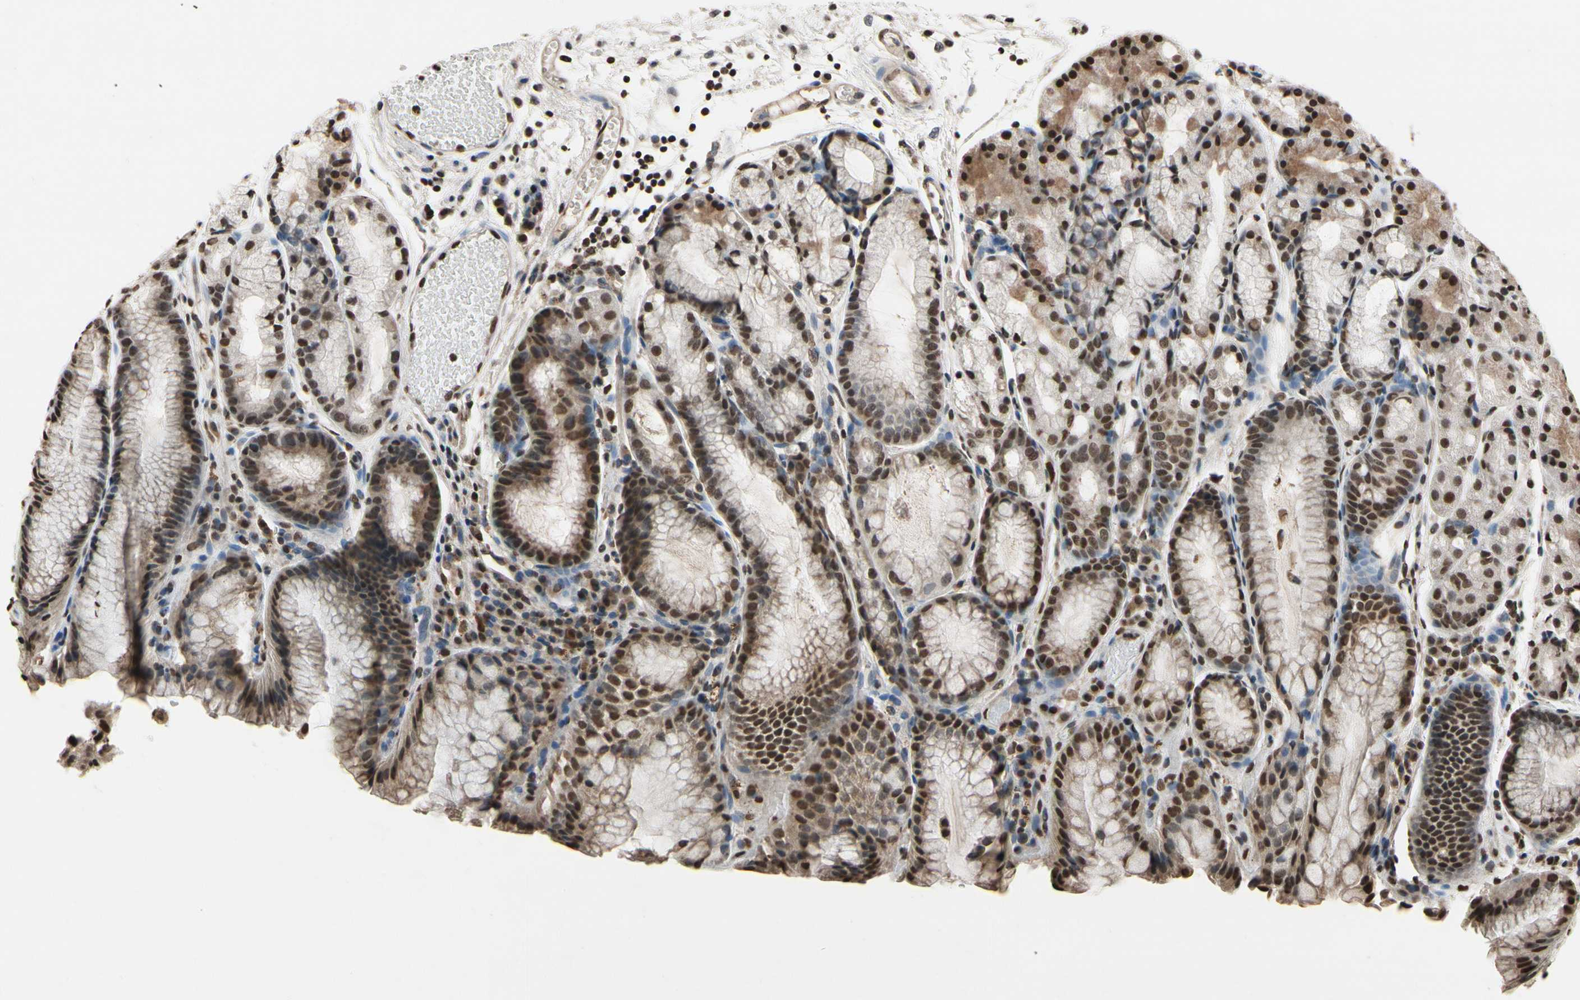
{"staining": {"intensity": "strong", "quantity": ">75%", "location": "nuclear"}, "tissue": "stomach", "cell_type": "Glandular cells", "image_type": "normal", "snomed": [{"axis": "morphology", "description": "Normal tissue, NOS"}, {"axis": "topography", "description": "Stomach, upper"}], "caption": "Benign stomach reveals strong nuclear positivity in approximately >75% of glandular cells.", "gene": "HIPK2", "patient": {"sex": "male", "age": 72}}